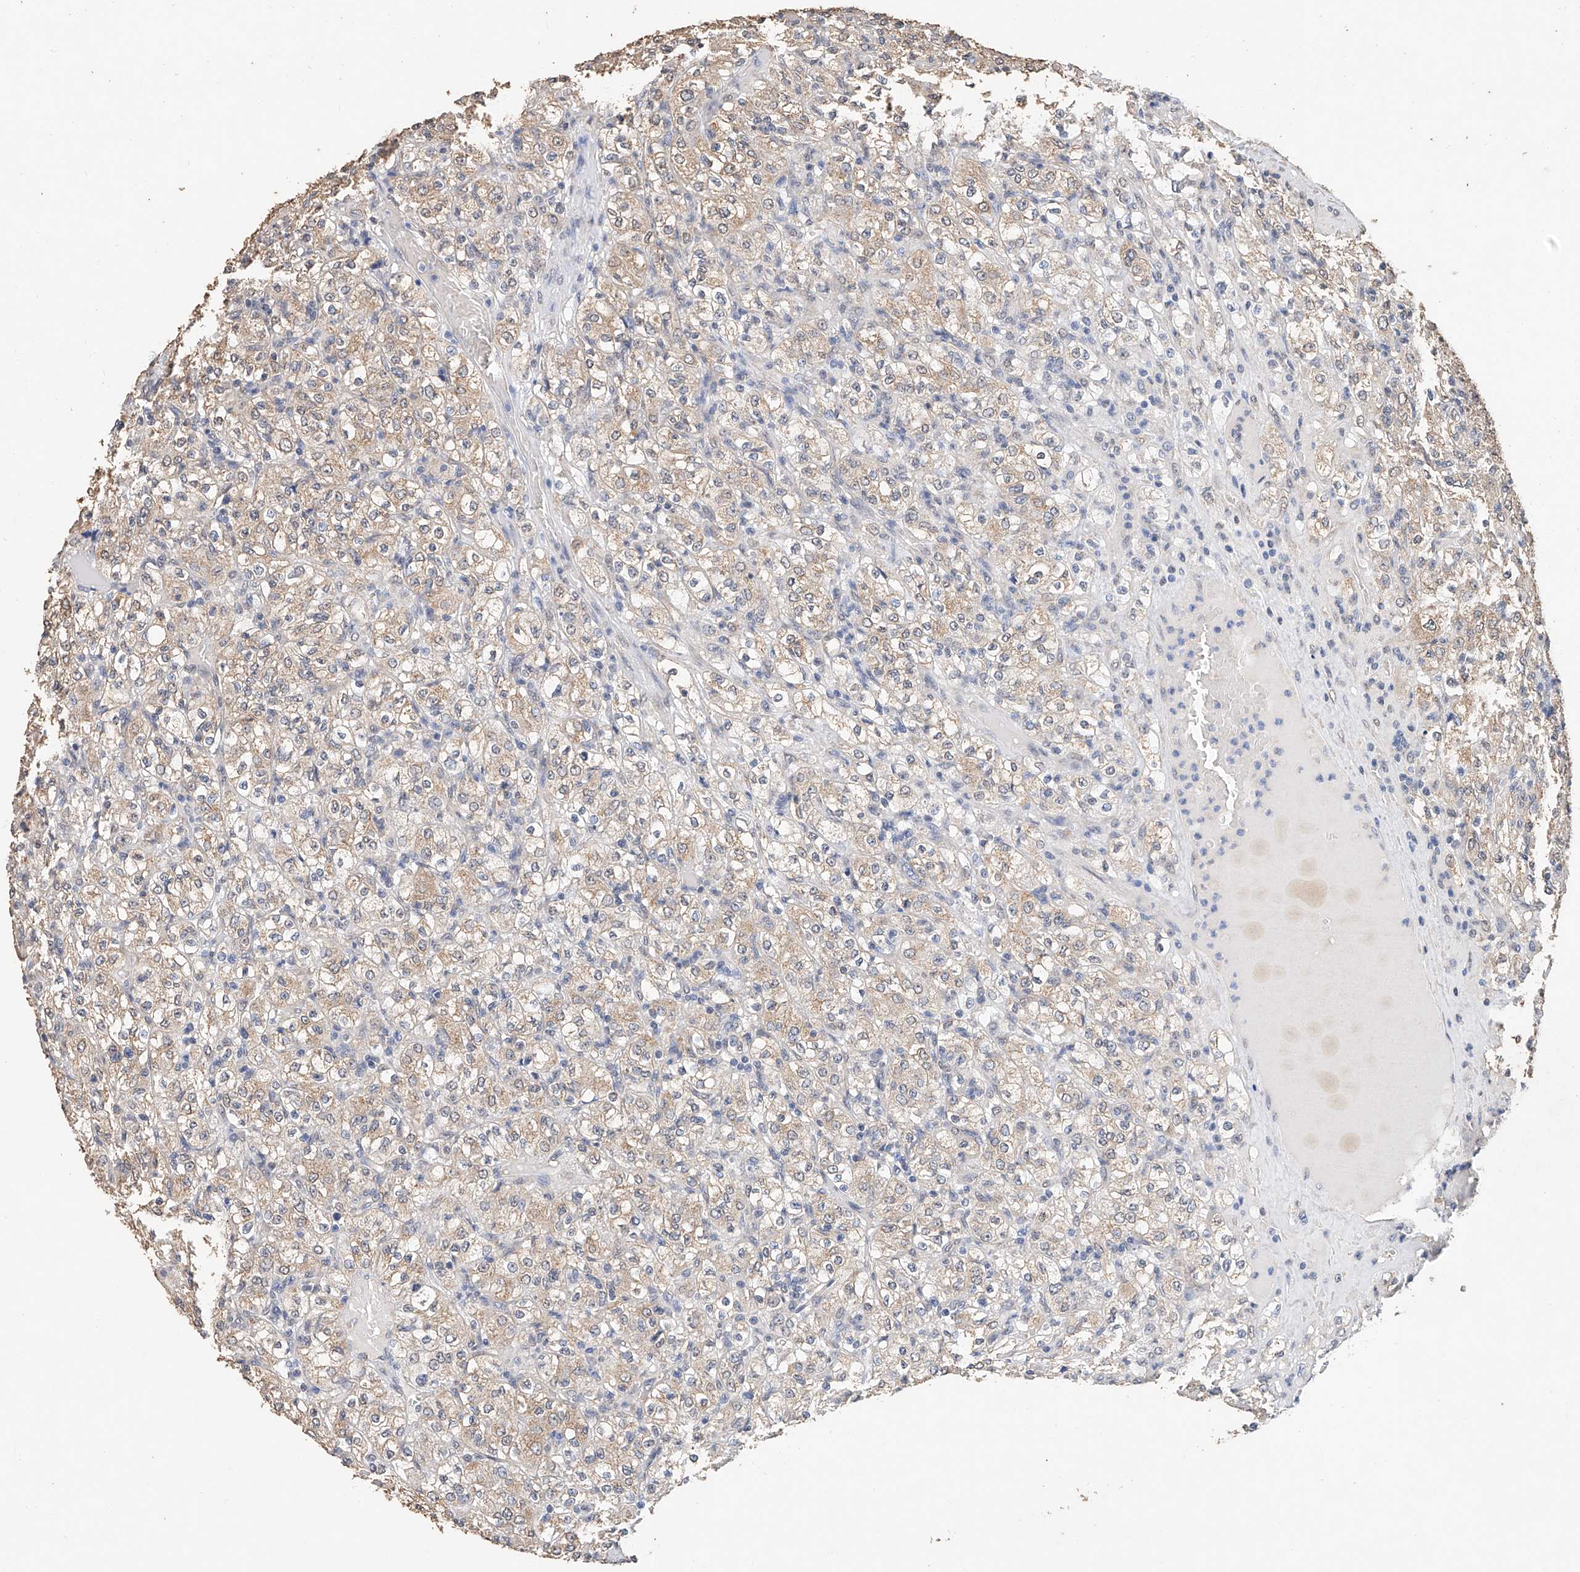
{"staining": {"intensity": "weak", "quantity": "25%-75%", "location": "cytoplasmic/membranous"}, "tissue": "renal cancer", "cell_type": "Tumor cells", "image_type": "cancer", "snomed": [{"axis": "morphology", "description": "Normal tissue, NOS"}, {"axis": "morphology", "description": "Adenocarcinoma, NOS"}, {"axis": "topography", "description": "Kidney"}], "caption": "Tumor cells display low levels of weak cytoplasmic/membranous positivity in approximately 25%-75% of cells in renal adenocarcinoma. (IHC, brightfield microscopy, high magnification).", "gene": "CERS4", "patient": {"sex": "female", "age": 72}}